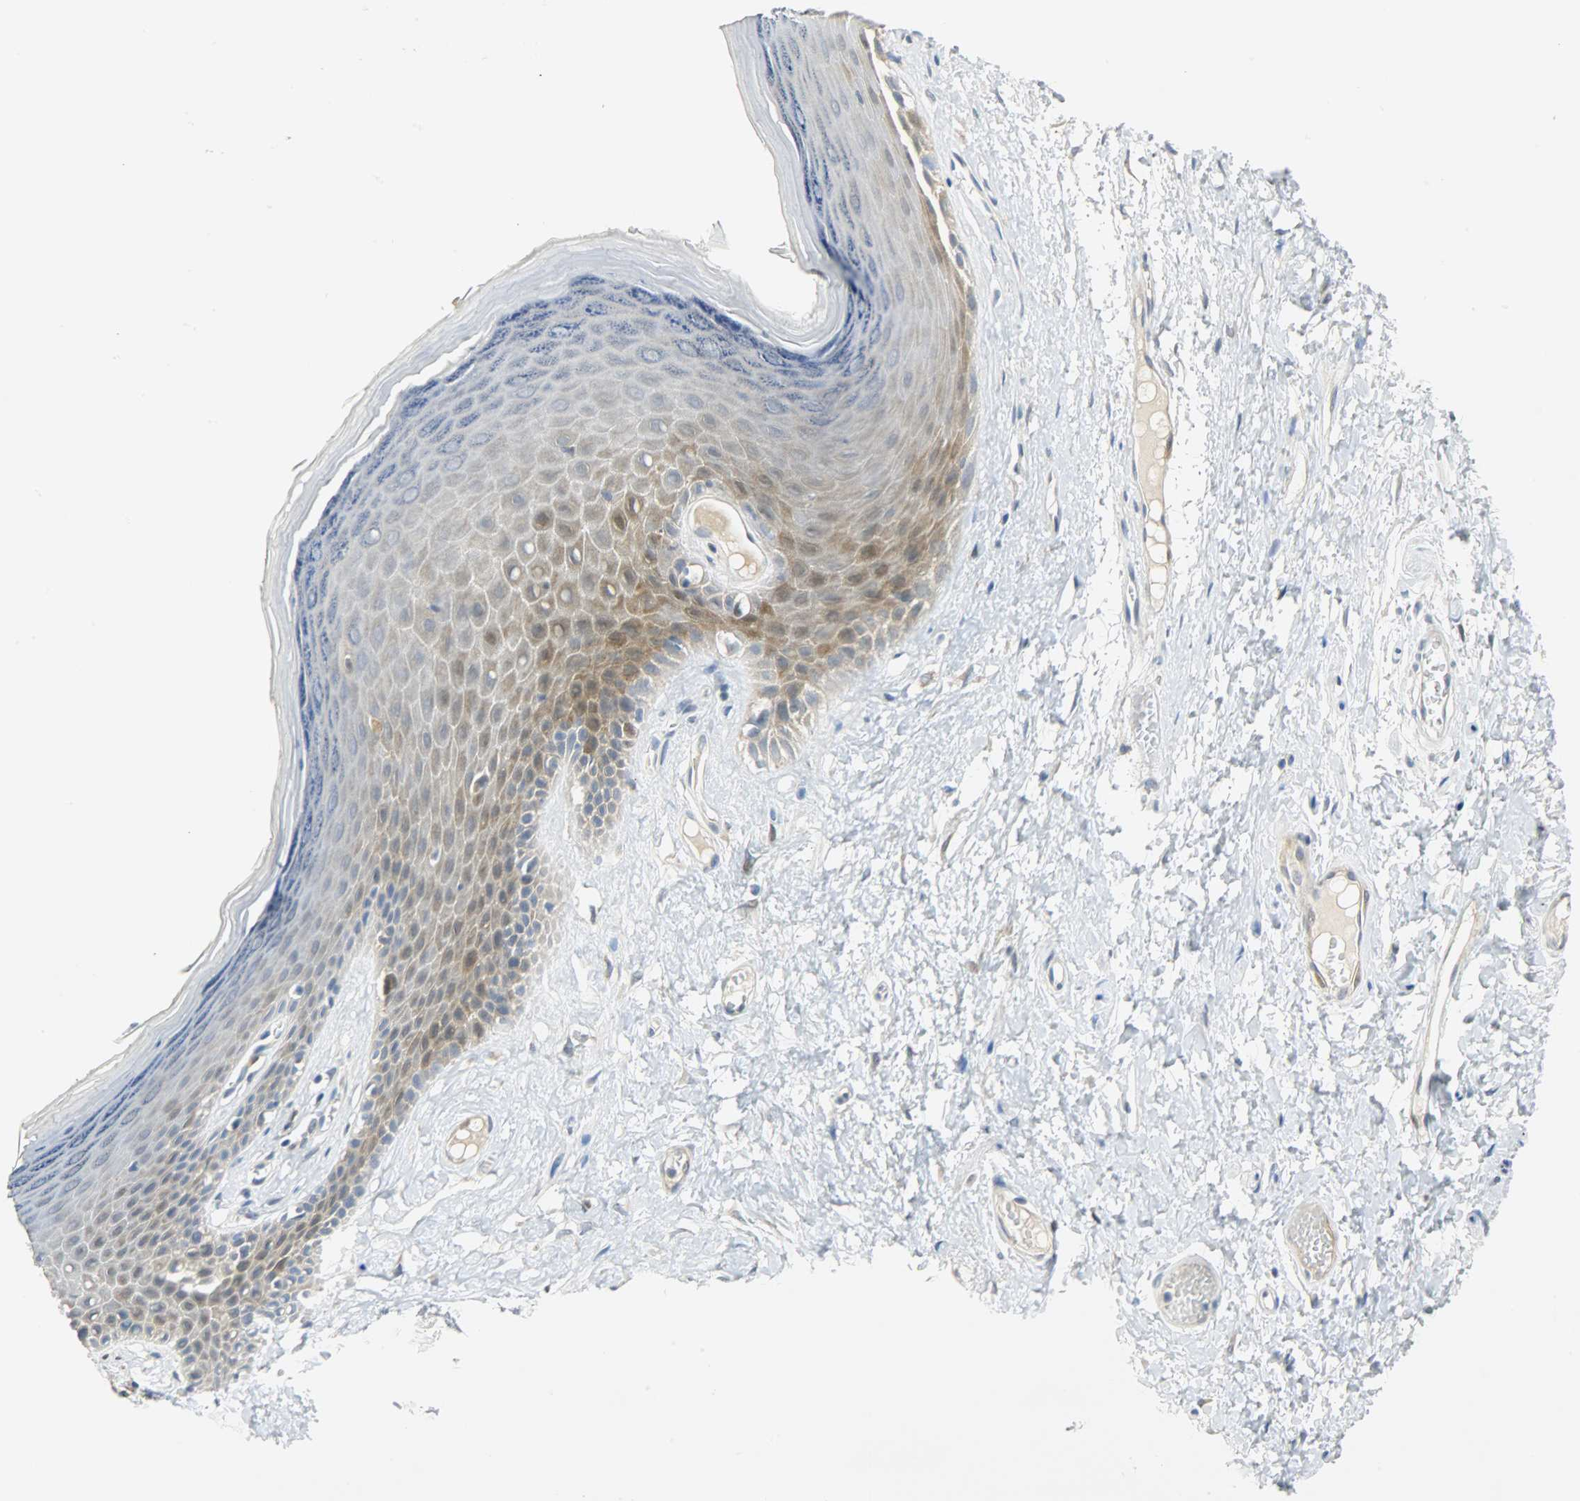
{"staining": {"intensity": "moderate", "quantity": "25%-75%", "location": "cytoplasmic/membranous"}, "tissue": "skin", "cell_type": "Epidermal cells", "image_type": "normal", "snomed": [{"axis": "morphology", "description": "Normal tissue, NOS"}, {"axis": "morphology", "description": "Inflammation, NOS"}, {"axis": "topography", "description": "Vulva"}], "caption": "DAB (3,3'-diaminobenzidine) immunohistochemical staining of normal skin reveals moderate cytoplasmic/membranous protein expression in about 25%-75% of epidermal cells.", "gene": "EIF4EBP1", "patient": {"sex": "female", "age": 84}}